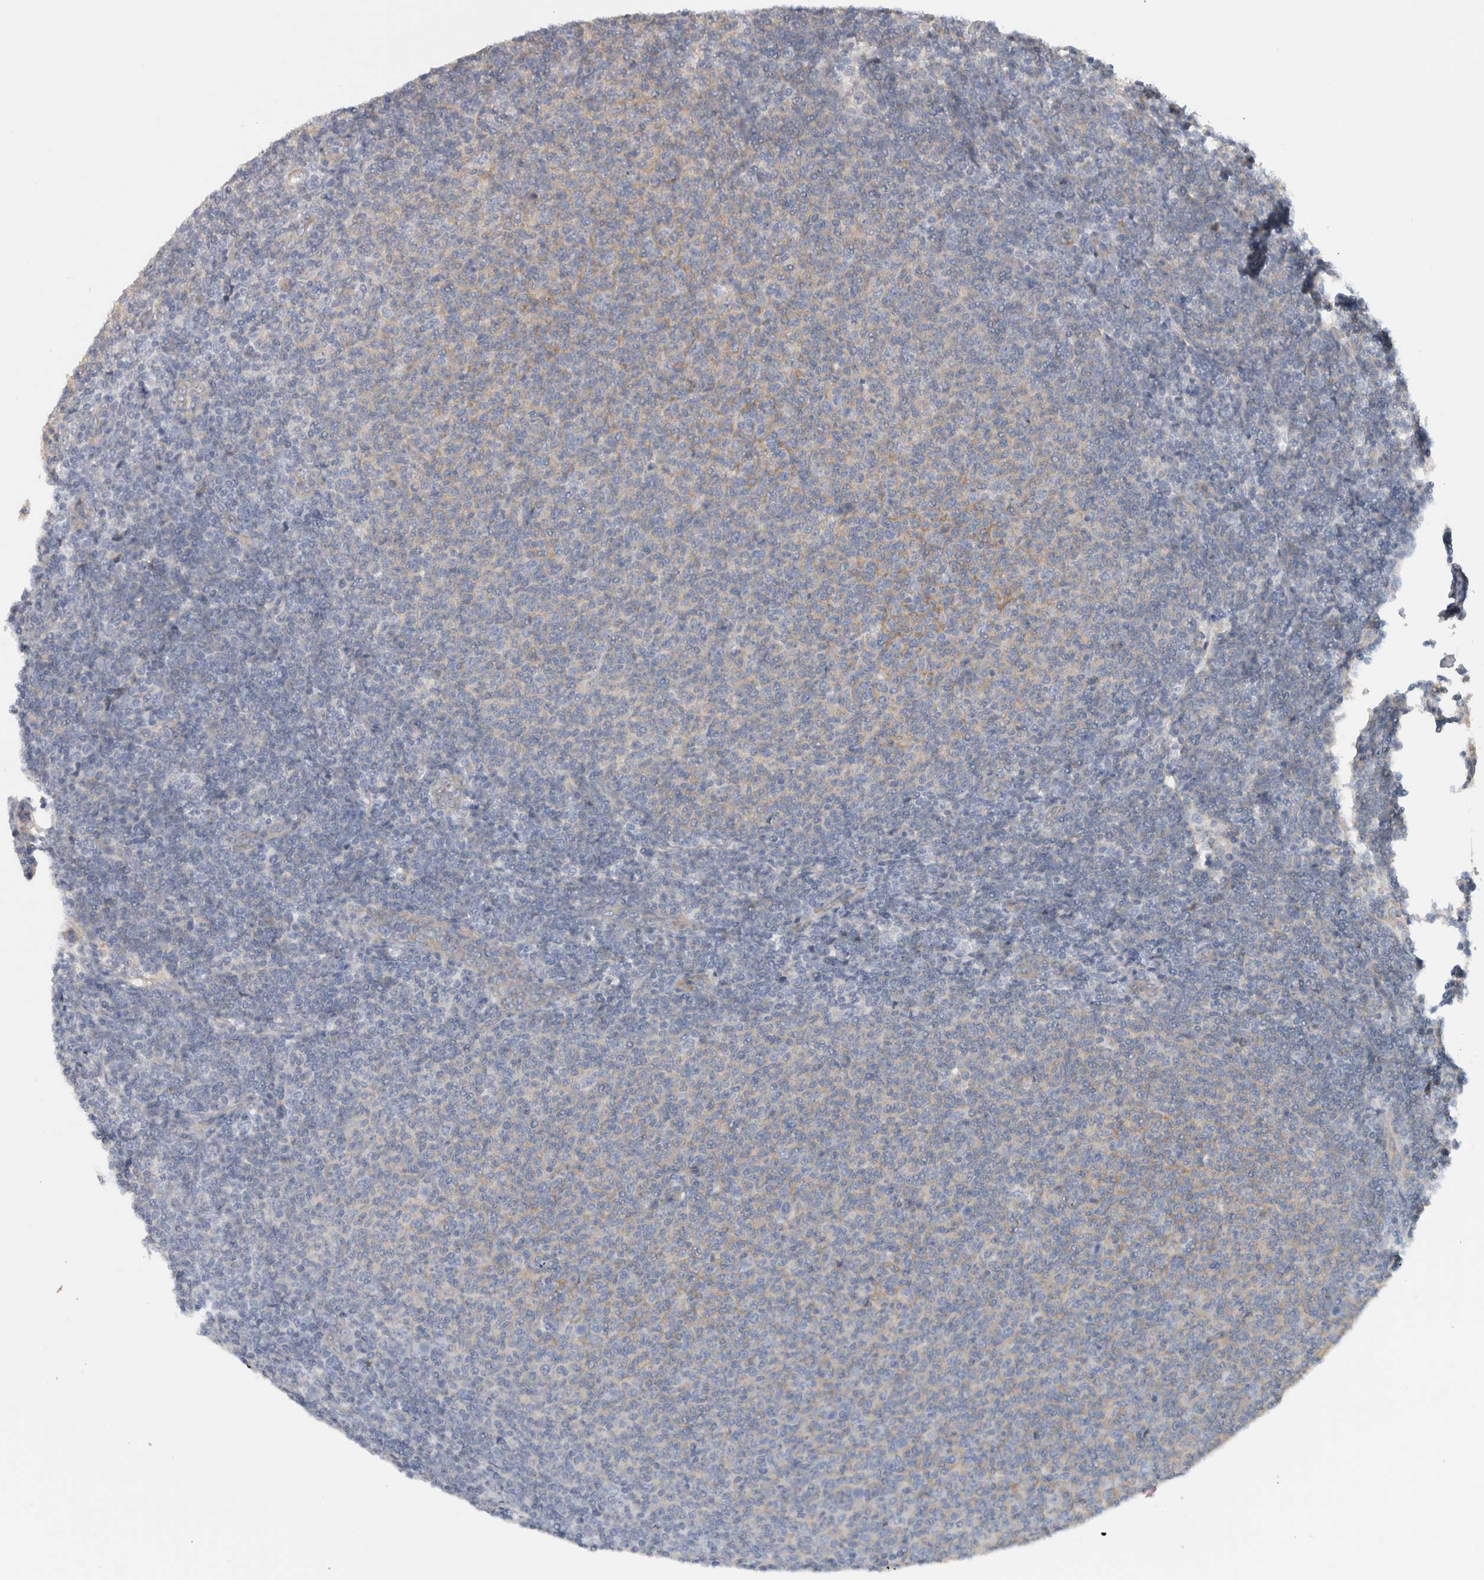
{"staining": {"intensity": "negative", "quantity": "none", "location": "none"}, "tissue": "lymphoma", "cell_type": "Tumor cells", "image_type": "cancer", "snomed": [{"axis": "morphology", "description": "Malignant lymphoma, non-Hodgkin's type, Low grade"}, {"axis": "topography", "description": "Lymph node"}], "caption": "DAB (3,3'-diaminobenzidine) immunohistochemical staining of lymphoma reveals no significant positivity in tumor cells.", "gene": "CFI", "patient": {"sex": "male", "age": 66}}